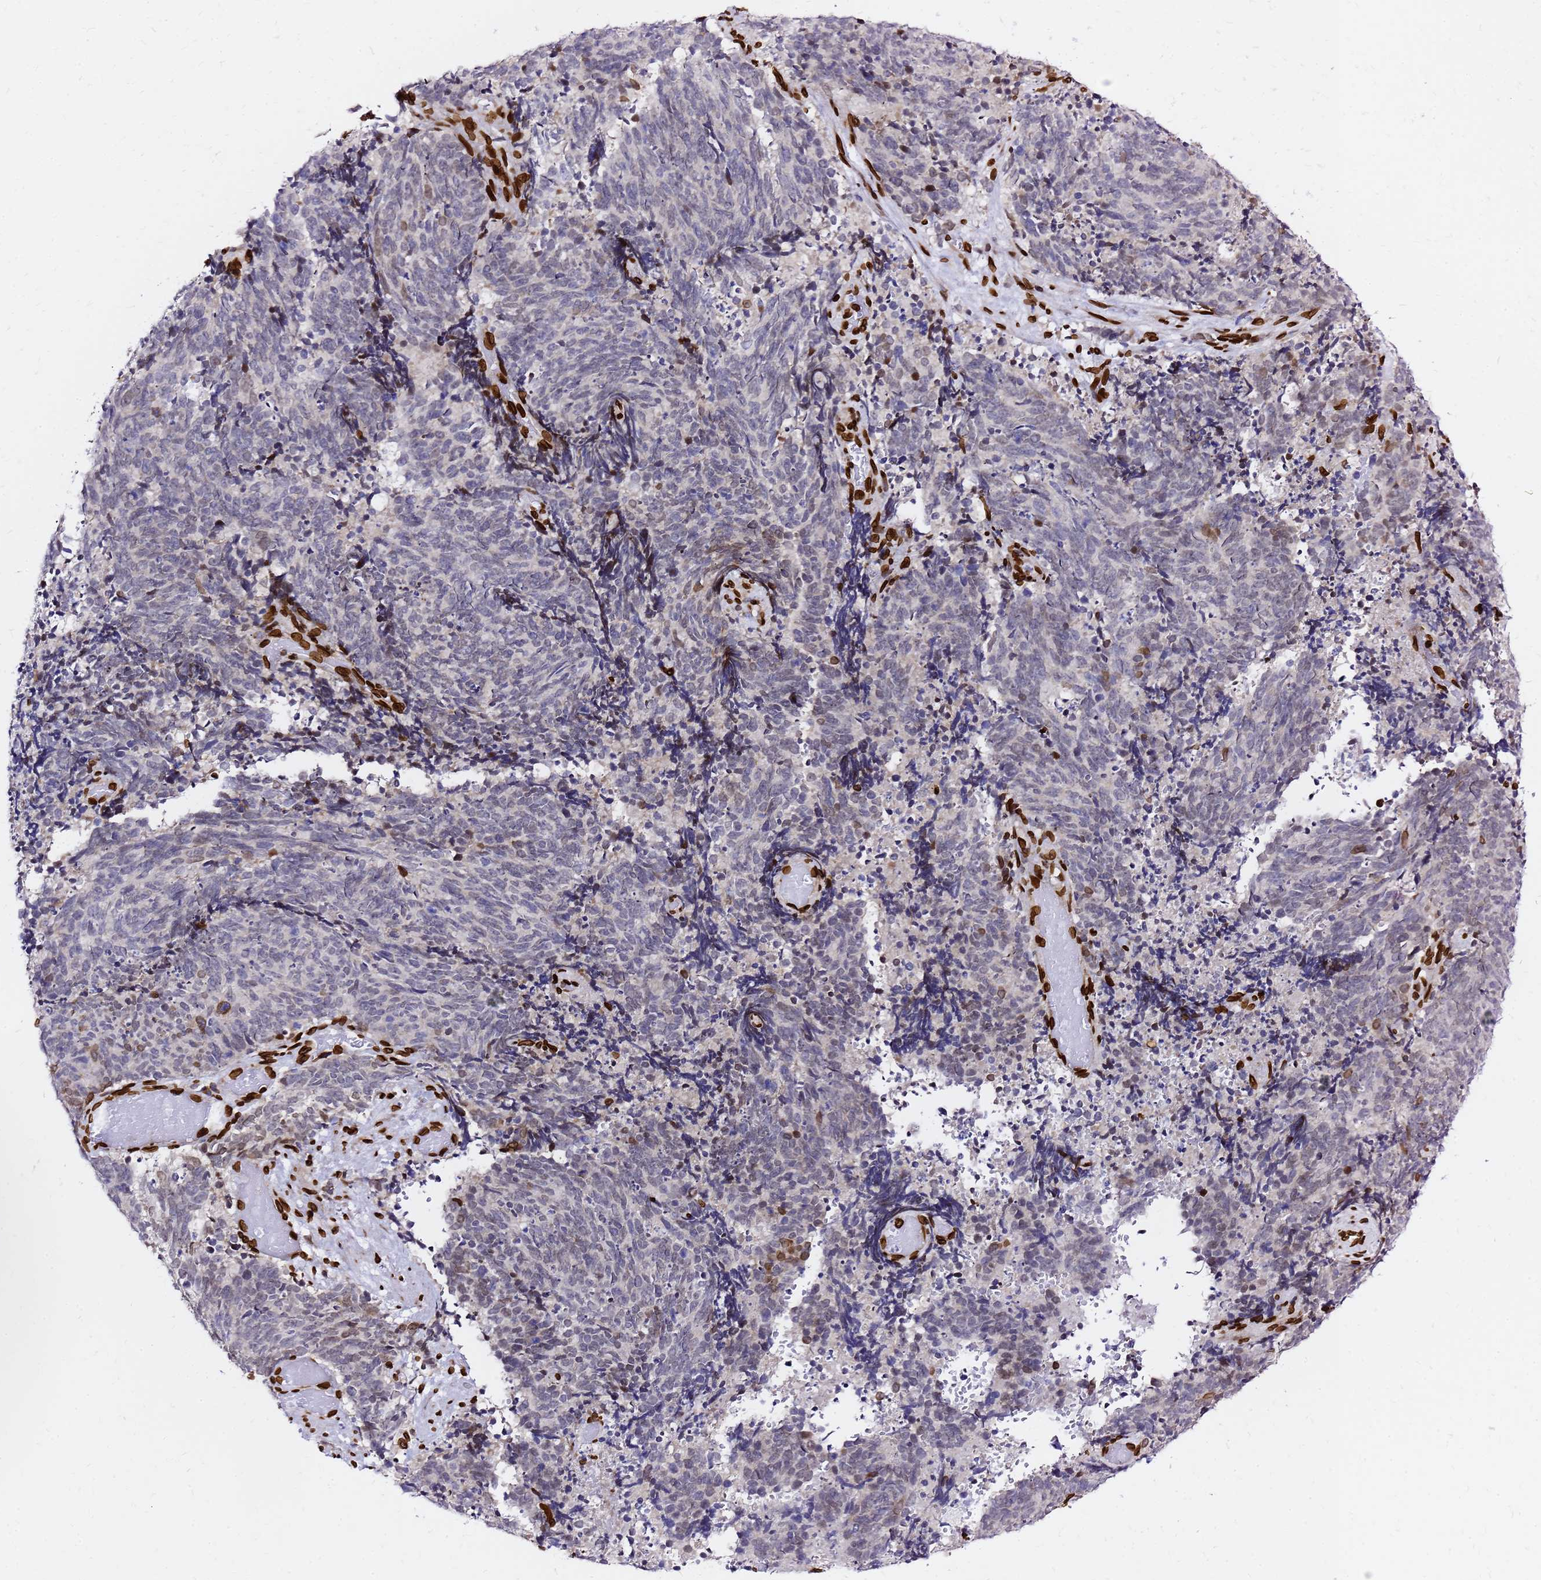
{"staining": {"intensity": "negative", "quantity": "none", "location": "none"}, "tissue": "cervical cancer", "cell_type": "Tumor cells", "image_type": "cancer", "snomed": [{"axis": "morphology", "description": "Squamous cell carcinoma, NOS"}, {"axis": "topography", "description": "Cervix"}], "caption": "The micrograph demonstrates no significant staining in tumor cells of squamous cell carcinoma (cervical).", "gene": "C6orf141", "patient": {"sex": "female", "age": 29}}